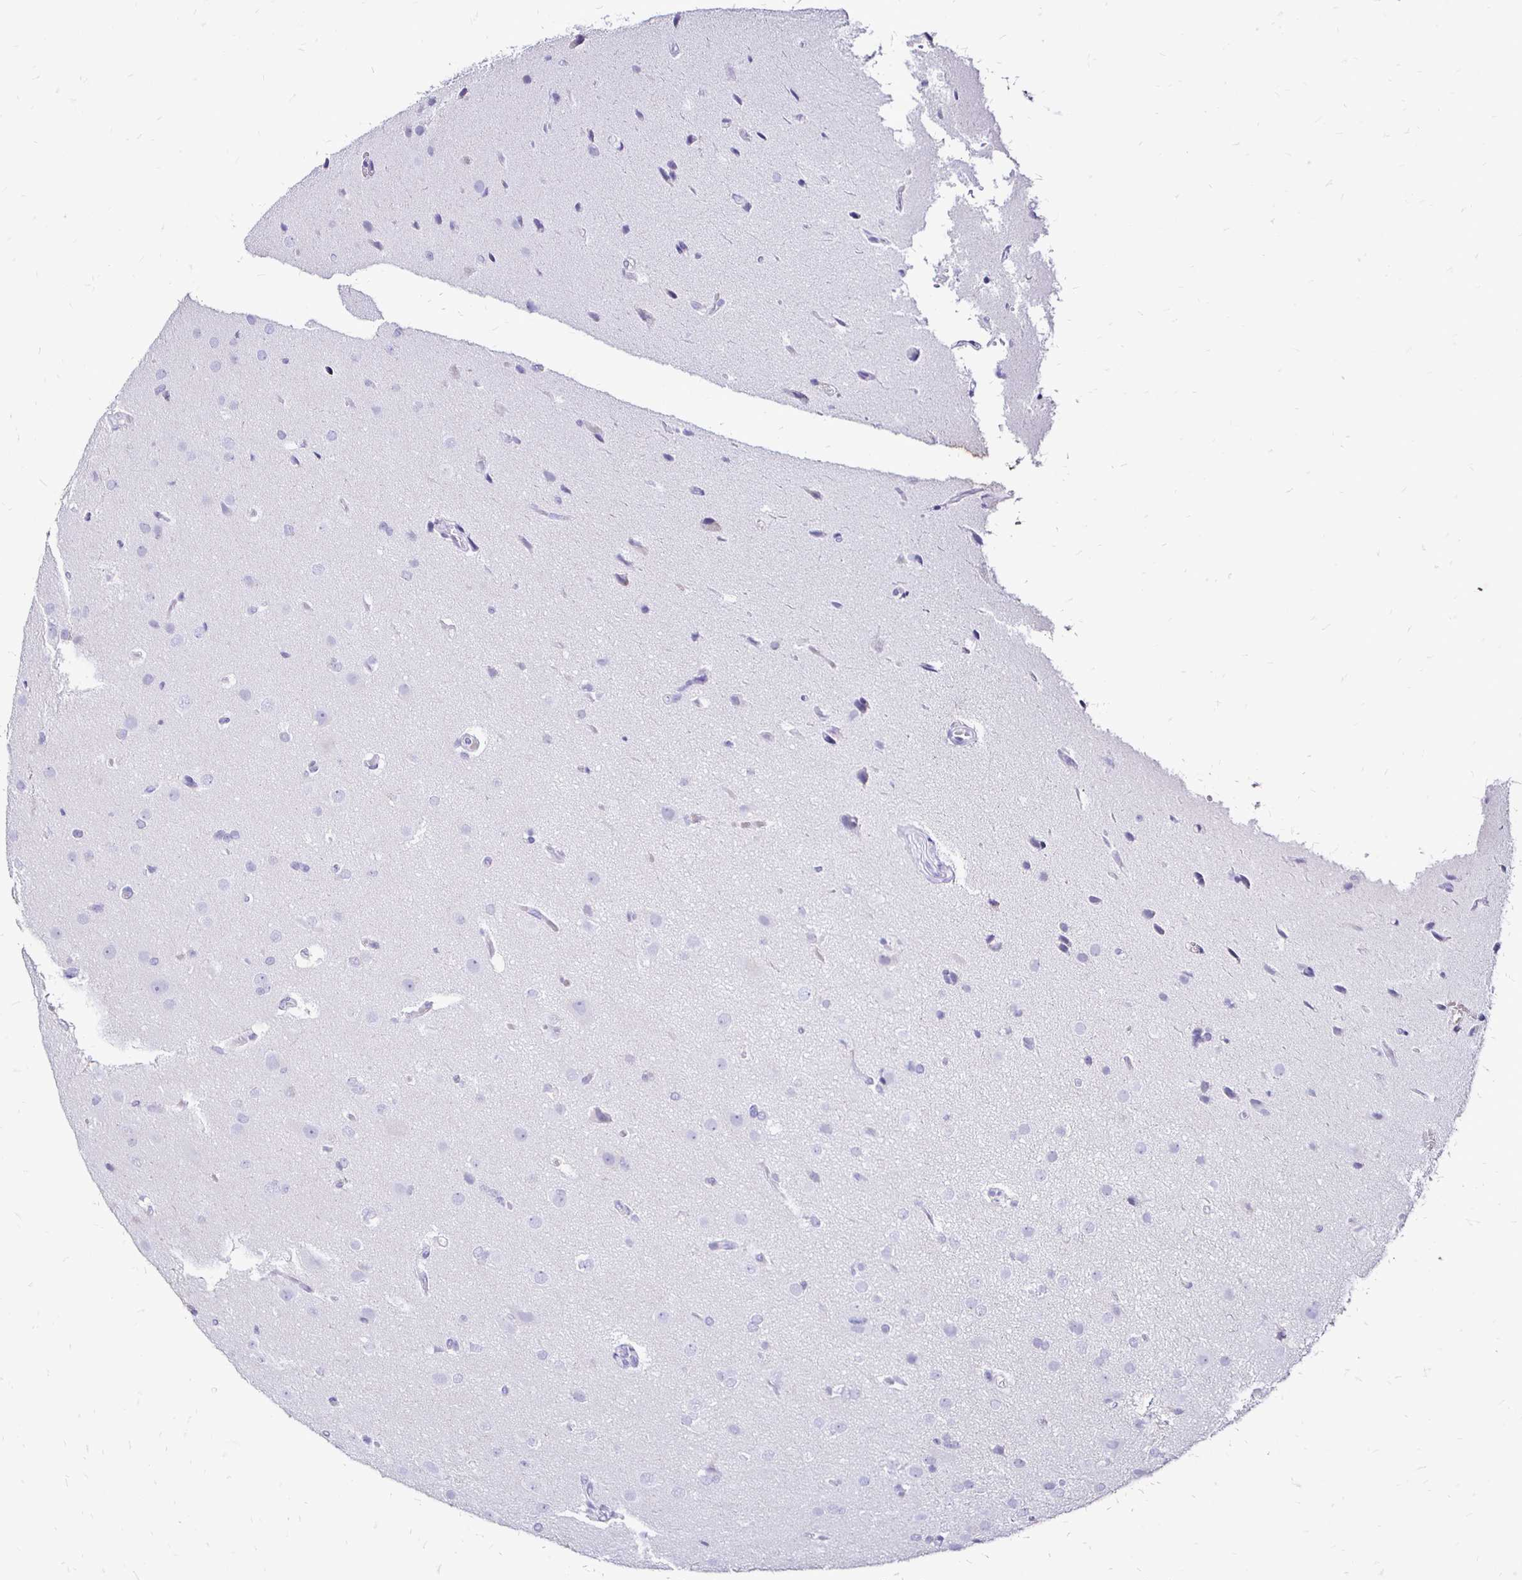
{"staining": {"intensity": "negative", "quantity": "none", "location": "none"}, "tissue": "glioma", "cell_type": "Tumor cells", "image_type": "cancer", "snomed": [{"axis": "morphology", "description": "Glioma, malignant, Low grade"}, {"axis": "topography", "description": "Brain"}], "caption": "Immunohistochemistry histopathology image of human glioma stained for a protein (brown), which exhibits no positivity in tumor cells.", "gene": "IRGC", "patient": {"sex": "male", "age": 26}}